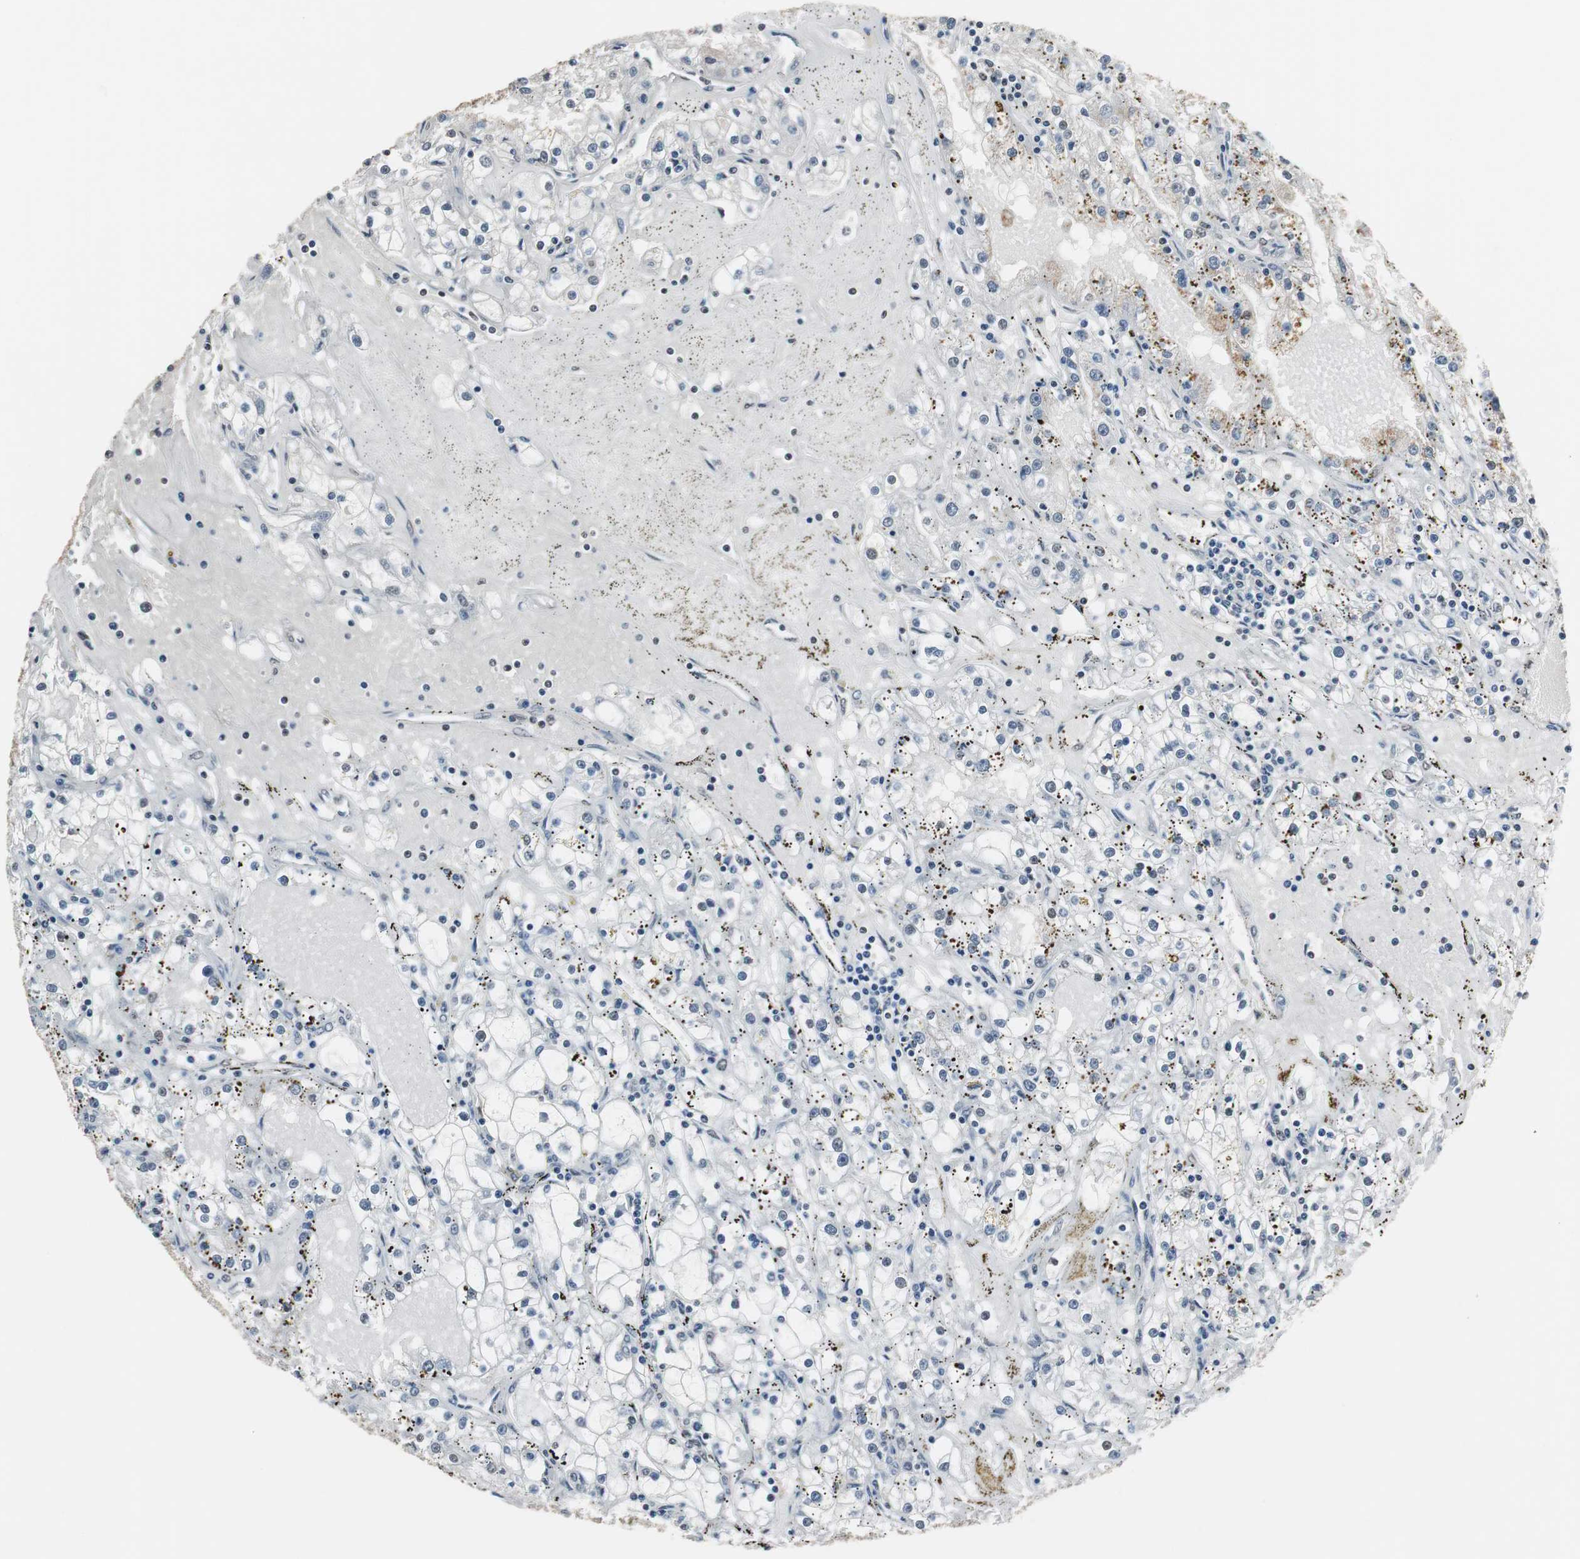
{"staining": {"intensity": "negative", "quantity": "none", "location": "none"}, "tissue": "renal cancer", "cell_type": "Tumor cells", "image_type": "cancer", "snomed": [{"axis": "morphology", "description": "Adenocarcinoma, NOS"}, {"axis": "topography", "description": "Kidney"}], "caption": "An immunohistochemistry image of renal cancer (adenocarcinoma) is shown. There is no staining in tumor cells of renal cancer (adenocarcinoma).", "gene": "TAF7", "patient": {"sex": "male", "age": 56}}